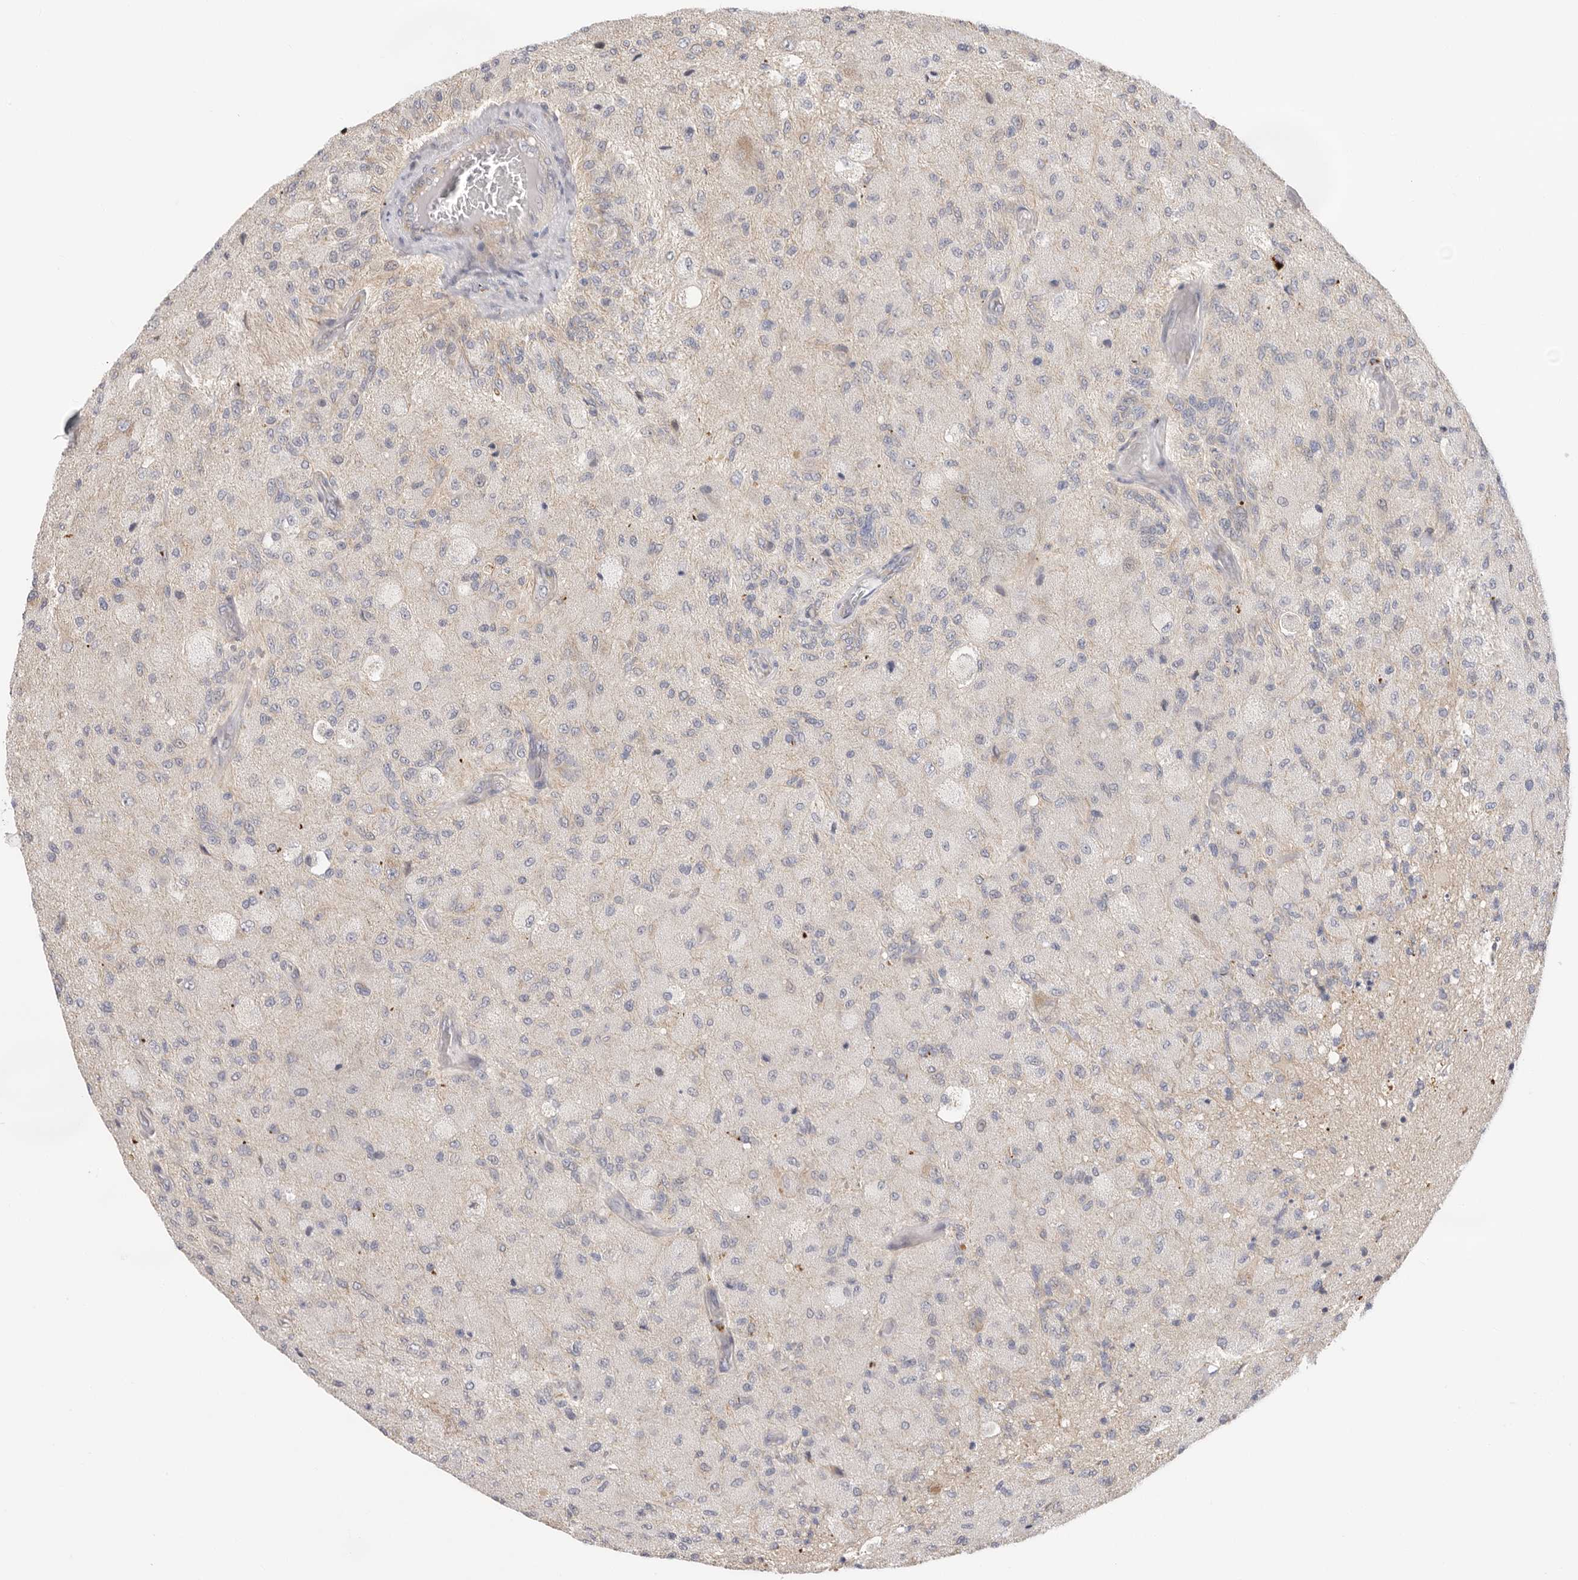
{"staining": {"intensity": "negative", "quantity": "none", "location": "none"}, "tissue": "glioma", "cell_type": "Tumor cells", "image_type": "cancer", "snomed": [{"axis": "morphology", "description": "Normal tissue, NOS"}, {"axis": "morphology", "description": "Glioma, malignant, High grade"}, {"axis": "topography", "description": "Cerebral cortex"}], "caption": "This is a photomicrograph of IHC staining of malignant glioma (high-grade), which shows no staining in tumor cells.", "gene": "USH1C", "patient": {"sex": "male", "age": 77}}